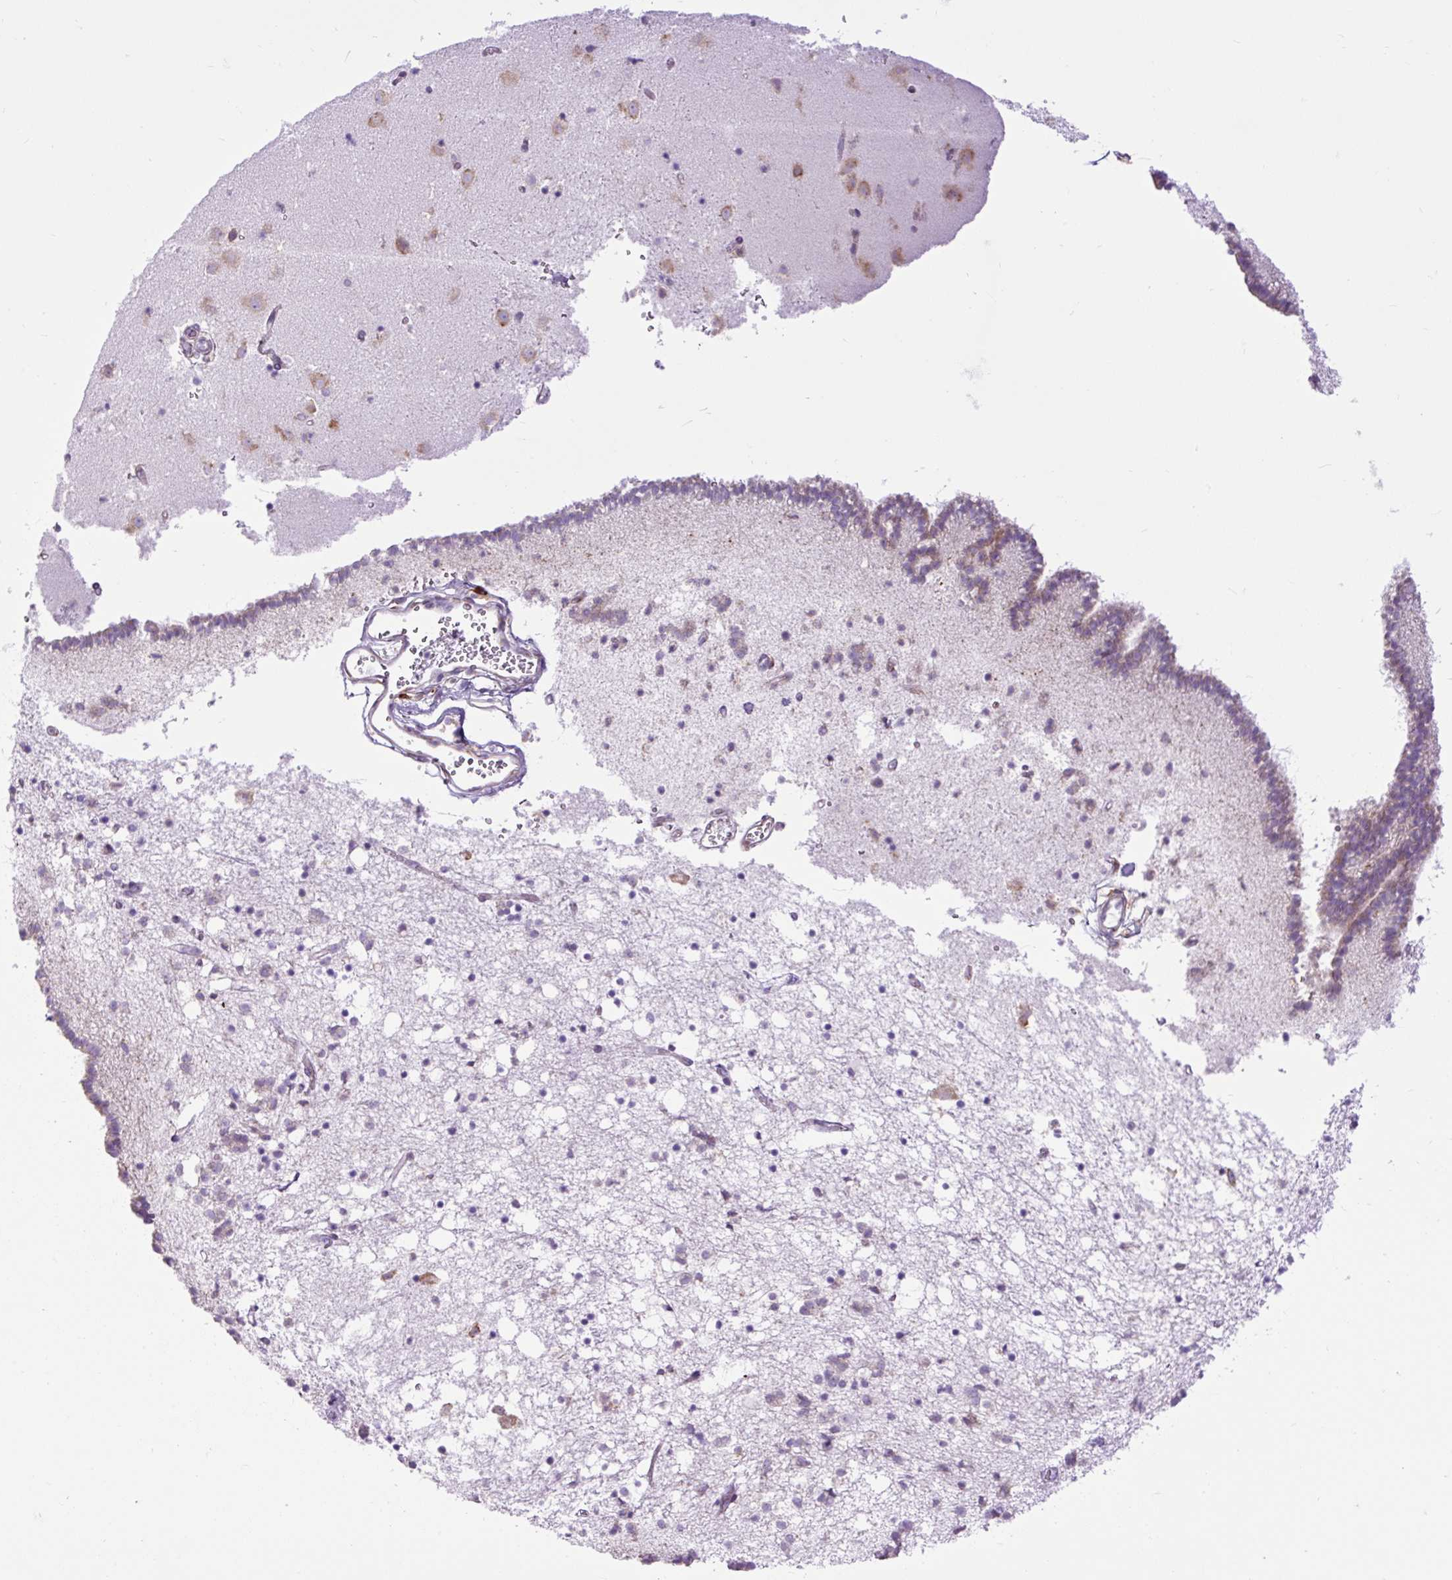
{"staining": {"intensity": "negative", "quantity": "none", "location": "none"}, "tissue": "caudate", "cell_type": "Glial cells", "image_type": "normal", "snomed": [{"axis": "morphology", "description": "Normal tissue, NOS"}, {"axis": "topography", "description": "Lateral ventricle wall"}], "caption": "High power microscopy image of an immunohistochemistry (IHC) image of unremarkable caudate, revealing no significant expression in glial cells. (DAB IHC with hematoxylin counter stain).", "gene": "DDOST", "patient": {"sex": "male", "age": 58}}